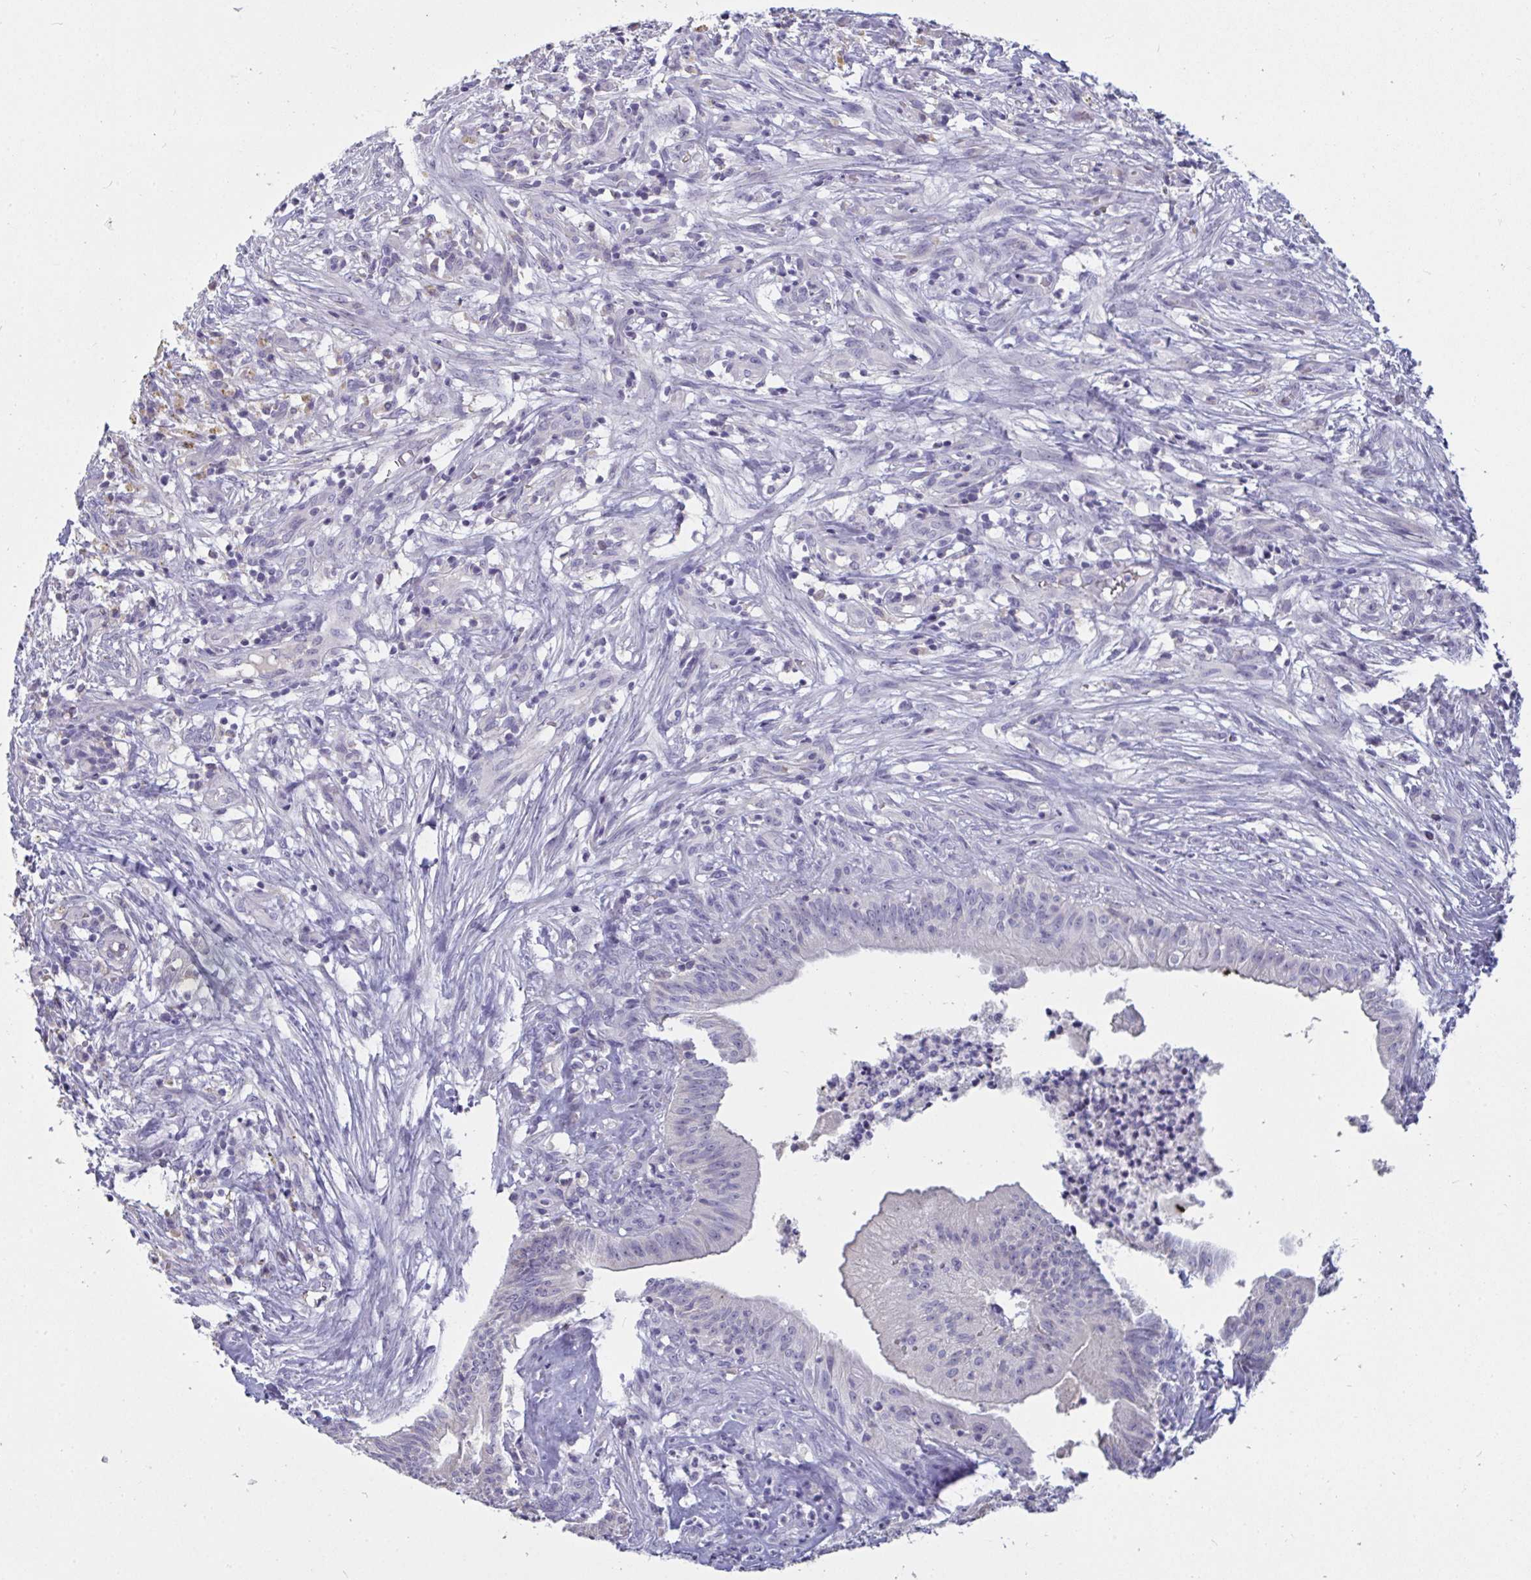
{"staining": {"intensity": "negative", "quantity": "none", "location": "none"}, "tissue": "head and neck cancer", "cell_type": "Tumor cells", "image_type": "cancer", "snomed": [{"axis": "morphology", "description": "Adenocarcinoma, NOS"}, {"axis": "topography", "description": "Head-Neck"}], "caption": "Tumor cells show no significant protein positivity in head and neck cancer.", "gene": "MYC", "patient": {"sex": "male", "age": 44}}